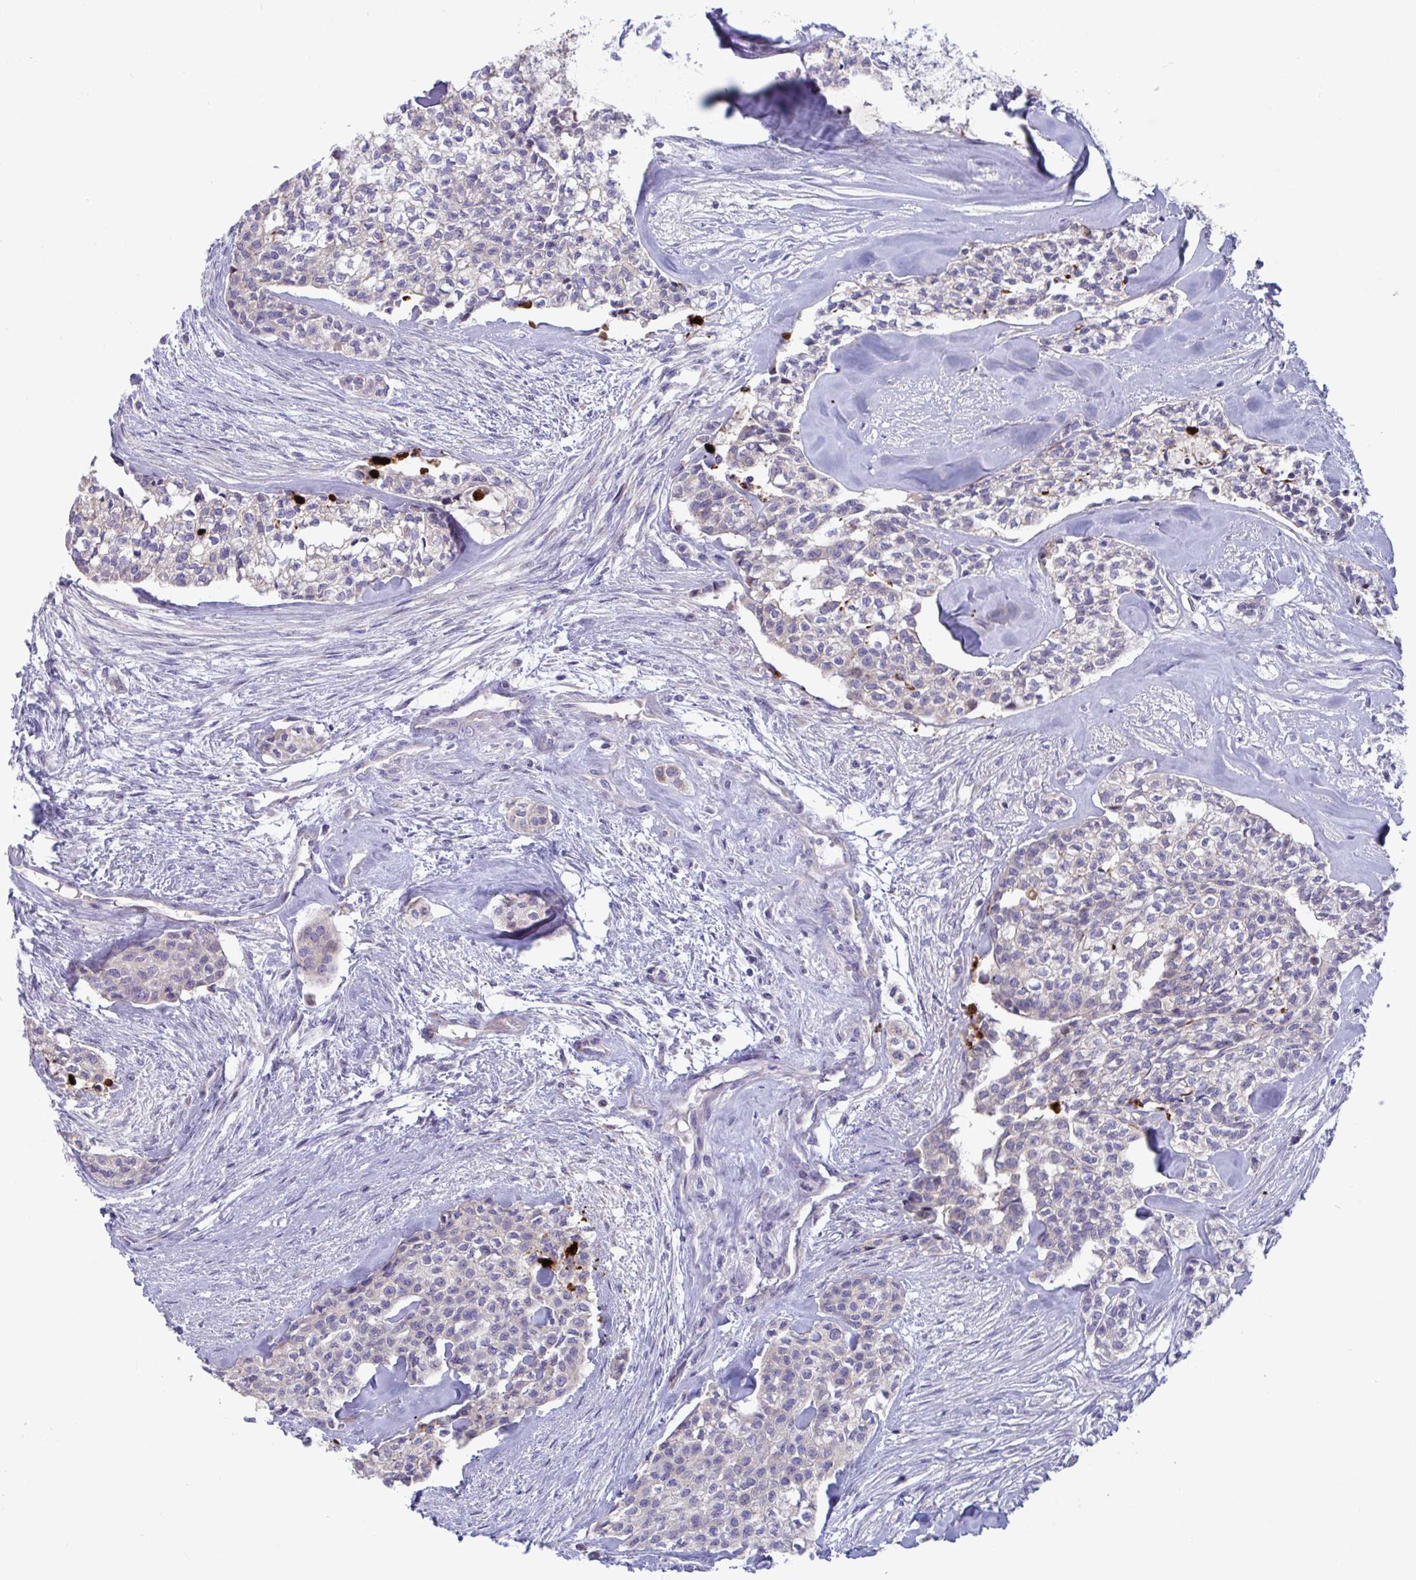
{"staining": {"intensity": "negative", "quantity": "none", "location": "none"}, "tissue": "head and neck cancer", "cell_type": "Tumor cells", "image_type": "cancer", "snomed": [{"axis": "morphology", "description": "Adenocarcinoma, NOS"}, {"axis": "topography", "description": "Head-Neck"}], "caption": "Head and neck cancer (adenocarcinoma) stained for a protein using immunohistochemistry demonstrates no positivity tumor cells.", "gene": "IL37", "patient": {"sex": "male", "age": 81}}